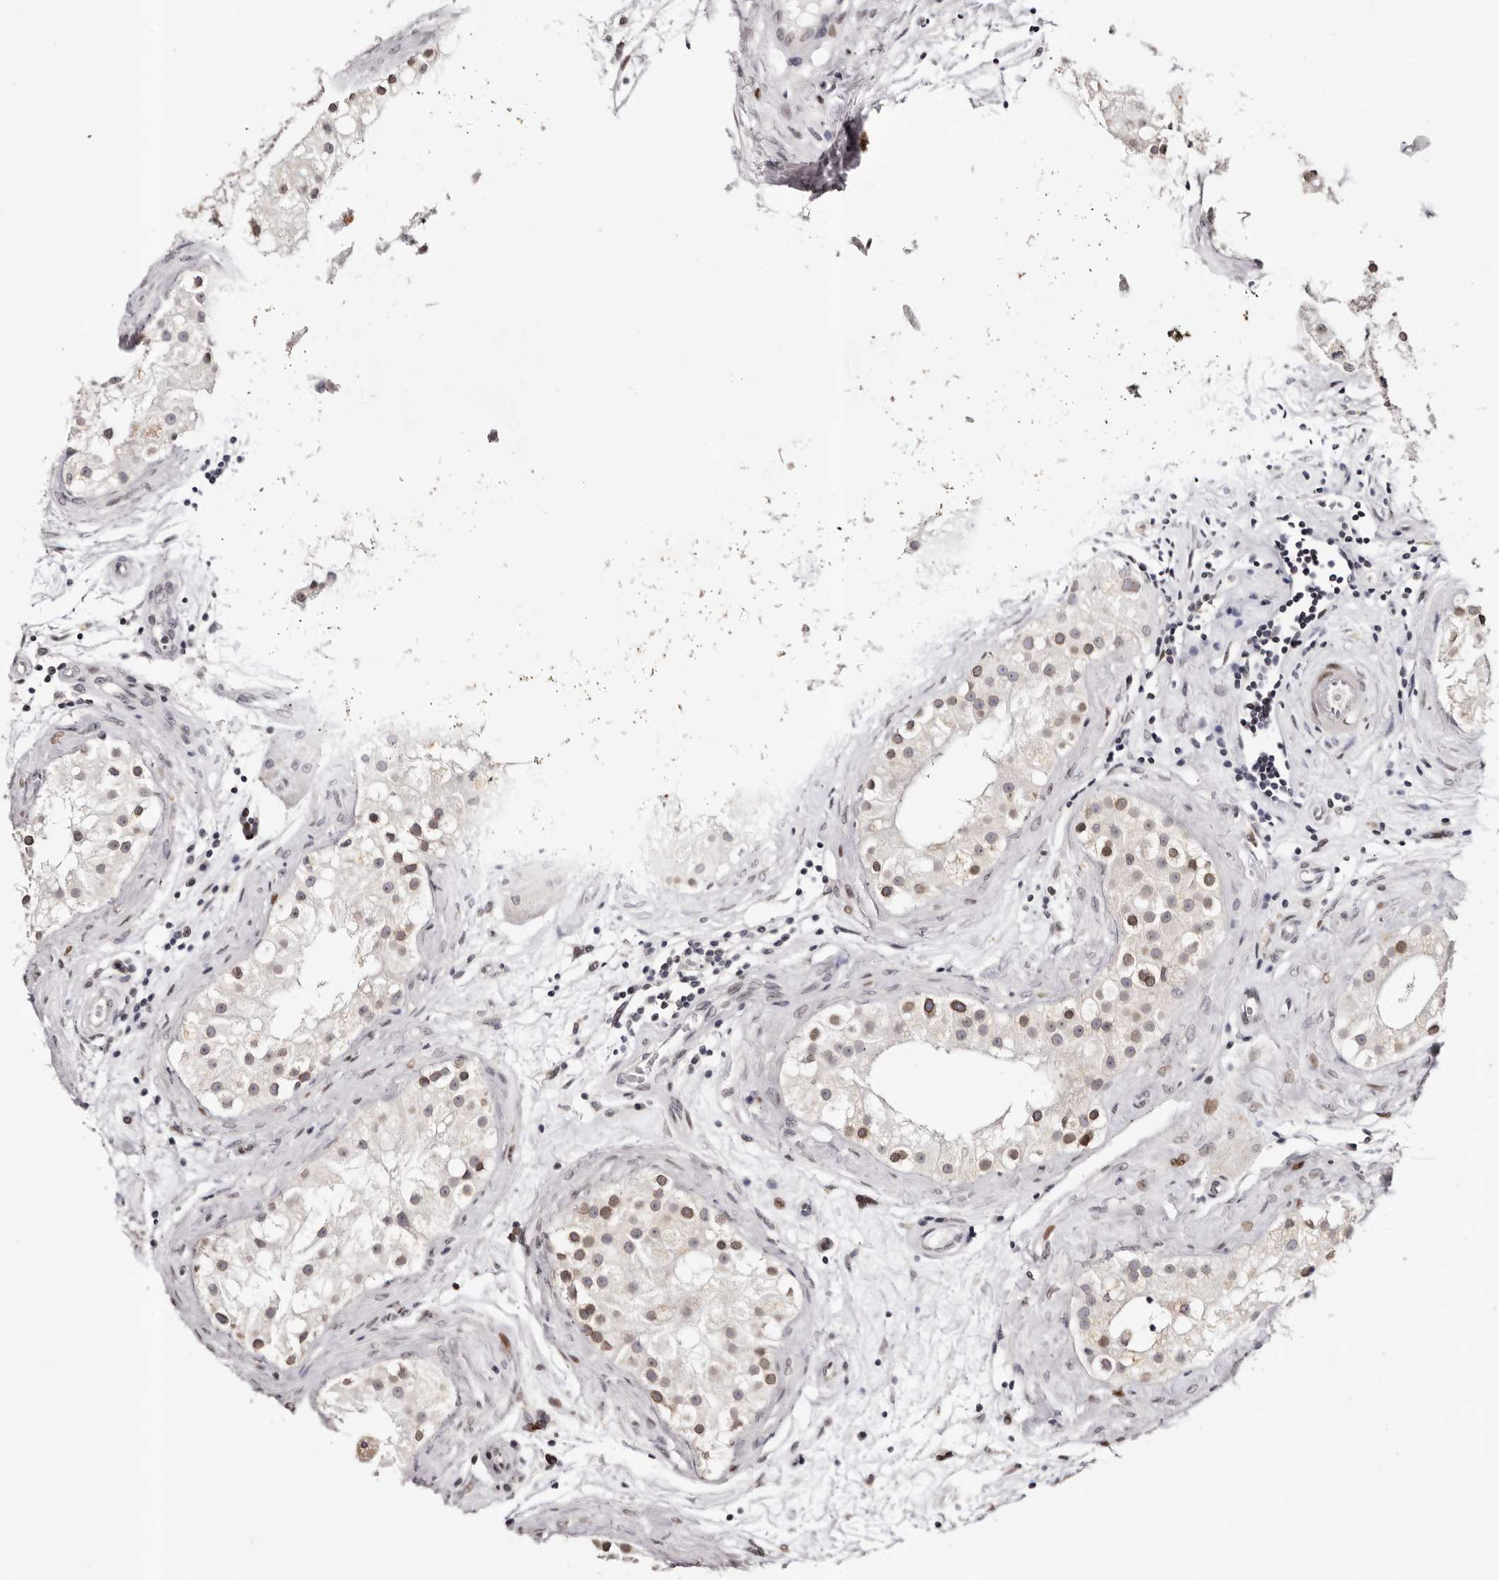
{"staining": {"intensity": "moderate", "quantity": ">75%", "location": "cytoplasmic/membranous,nuclear"}, "tissue": "testis", "cell_type": "Cells in seminiferous ducts", "image_type": "normal", "snomed": [{"axis": "morphology", "description": "Normal tissue, NOS"}, {"axis": "topography", "description": "Testis"}], "caption": "A high-resolution photomicrograph shows IHC staining of benign testis, which reveals moderate cytoplasmic/membranous,nuclear expression in approximately >75% of cells in seminiferous ducts. (IHC, brightfield microscopy, high magnification).", "gene": "NUP153", "patient": {"sex": "male", "age": 84}}